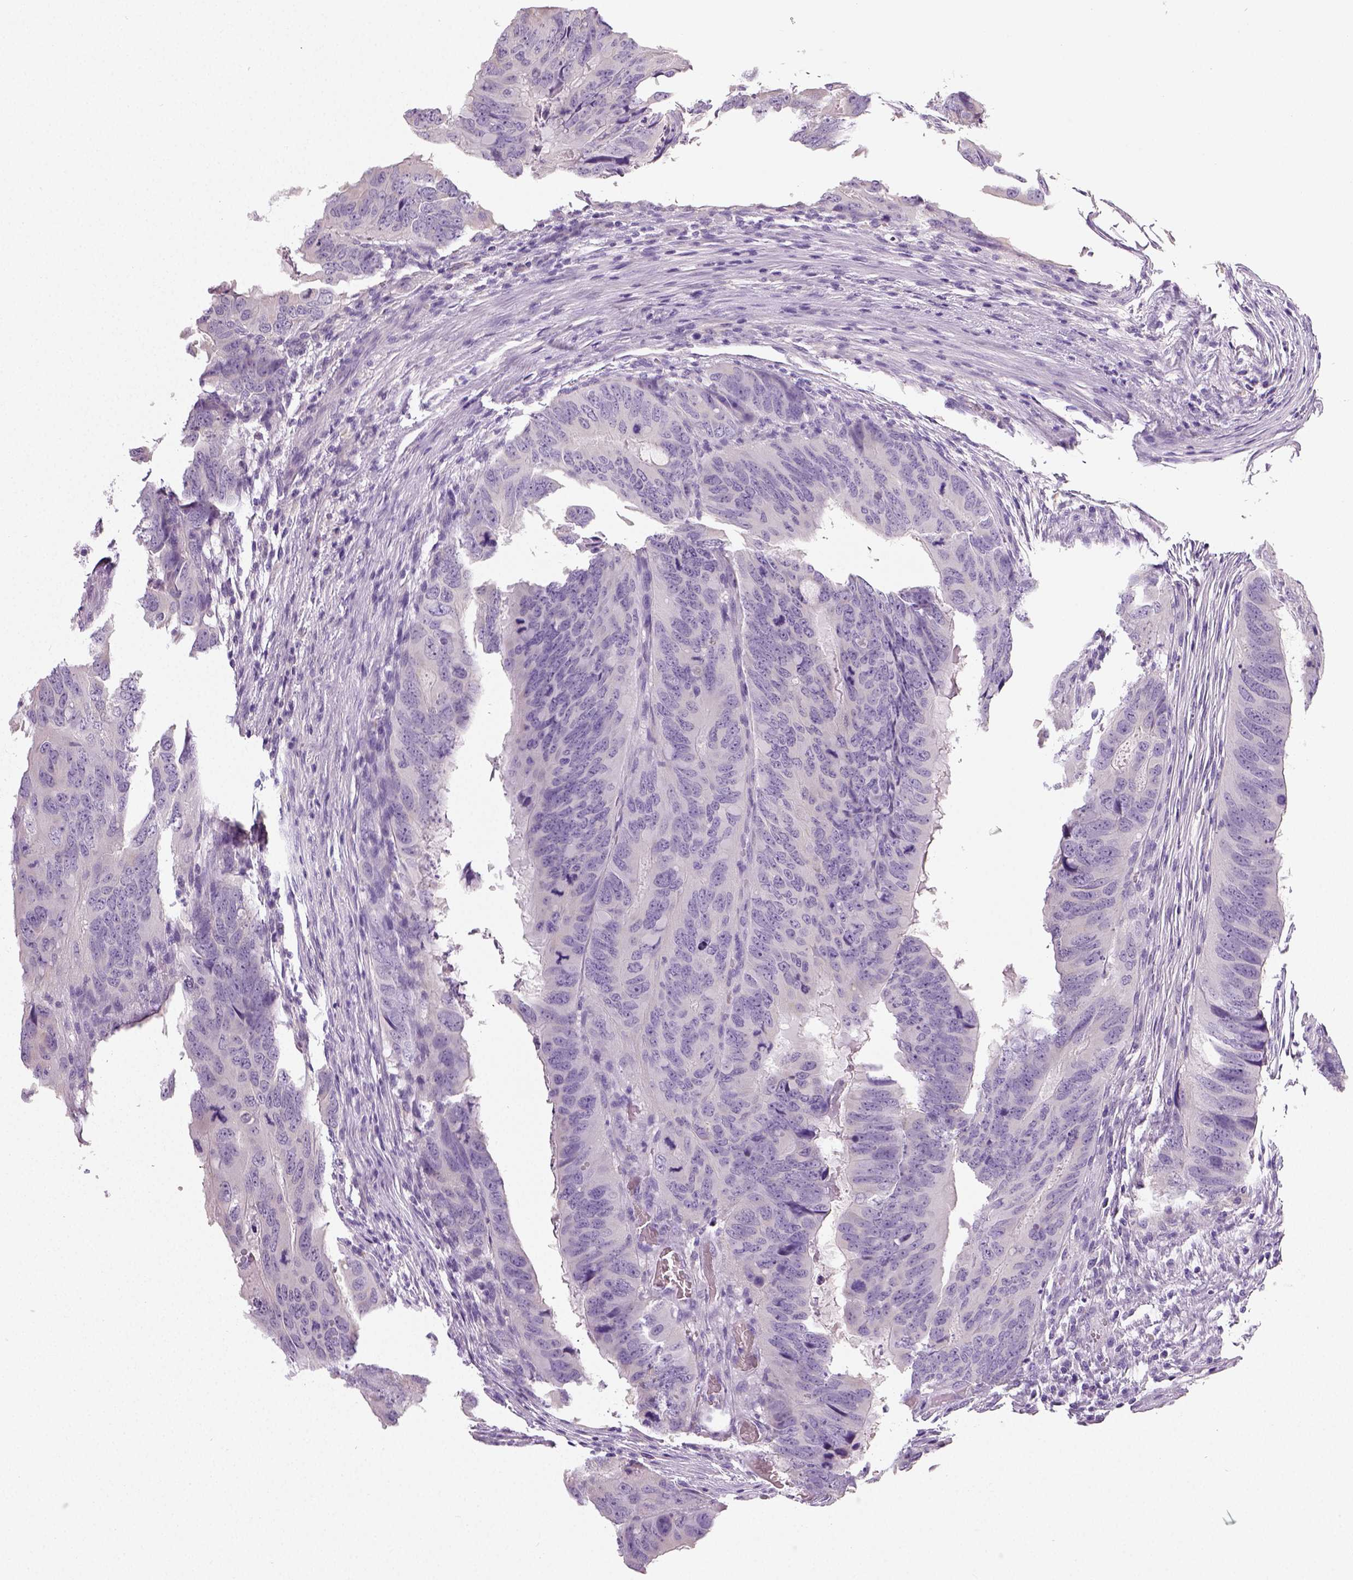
{"staining": {"intensity": "negative", "quantity": "none", "location": "none"}, "tissue": "colorectal cancer", "cell_type": "Tumor cells", "image_type": "cancer", "snomed": [{"axis": "morphology", "description": "Adenocarcinoma, NOS"}, {"axis": "topography", "description": "Colon"}], "caption": "This is an immunohistochemistry (IHC) photomicrograph of human colorectal cancer (adenocarcinoma). There is no positivity in tumor cells.", "gene": "NECAB2", "patient": {"sex": "male", "age": 79}}